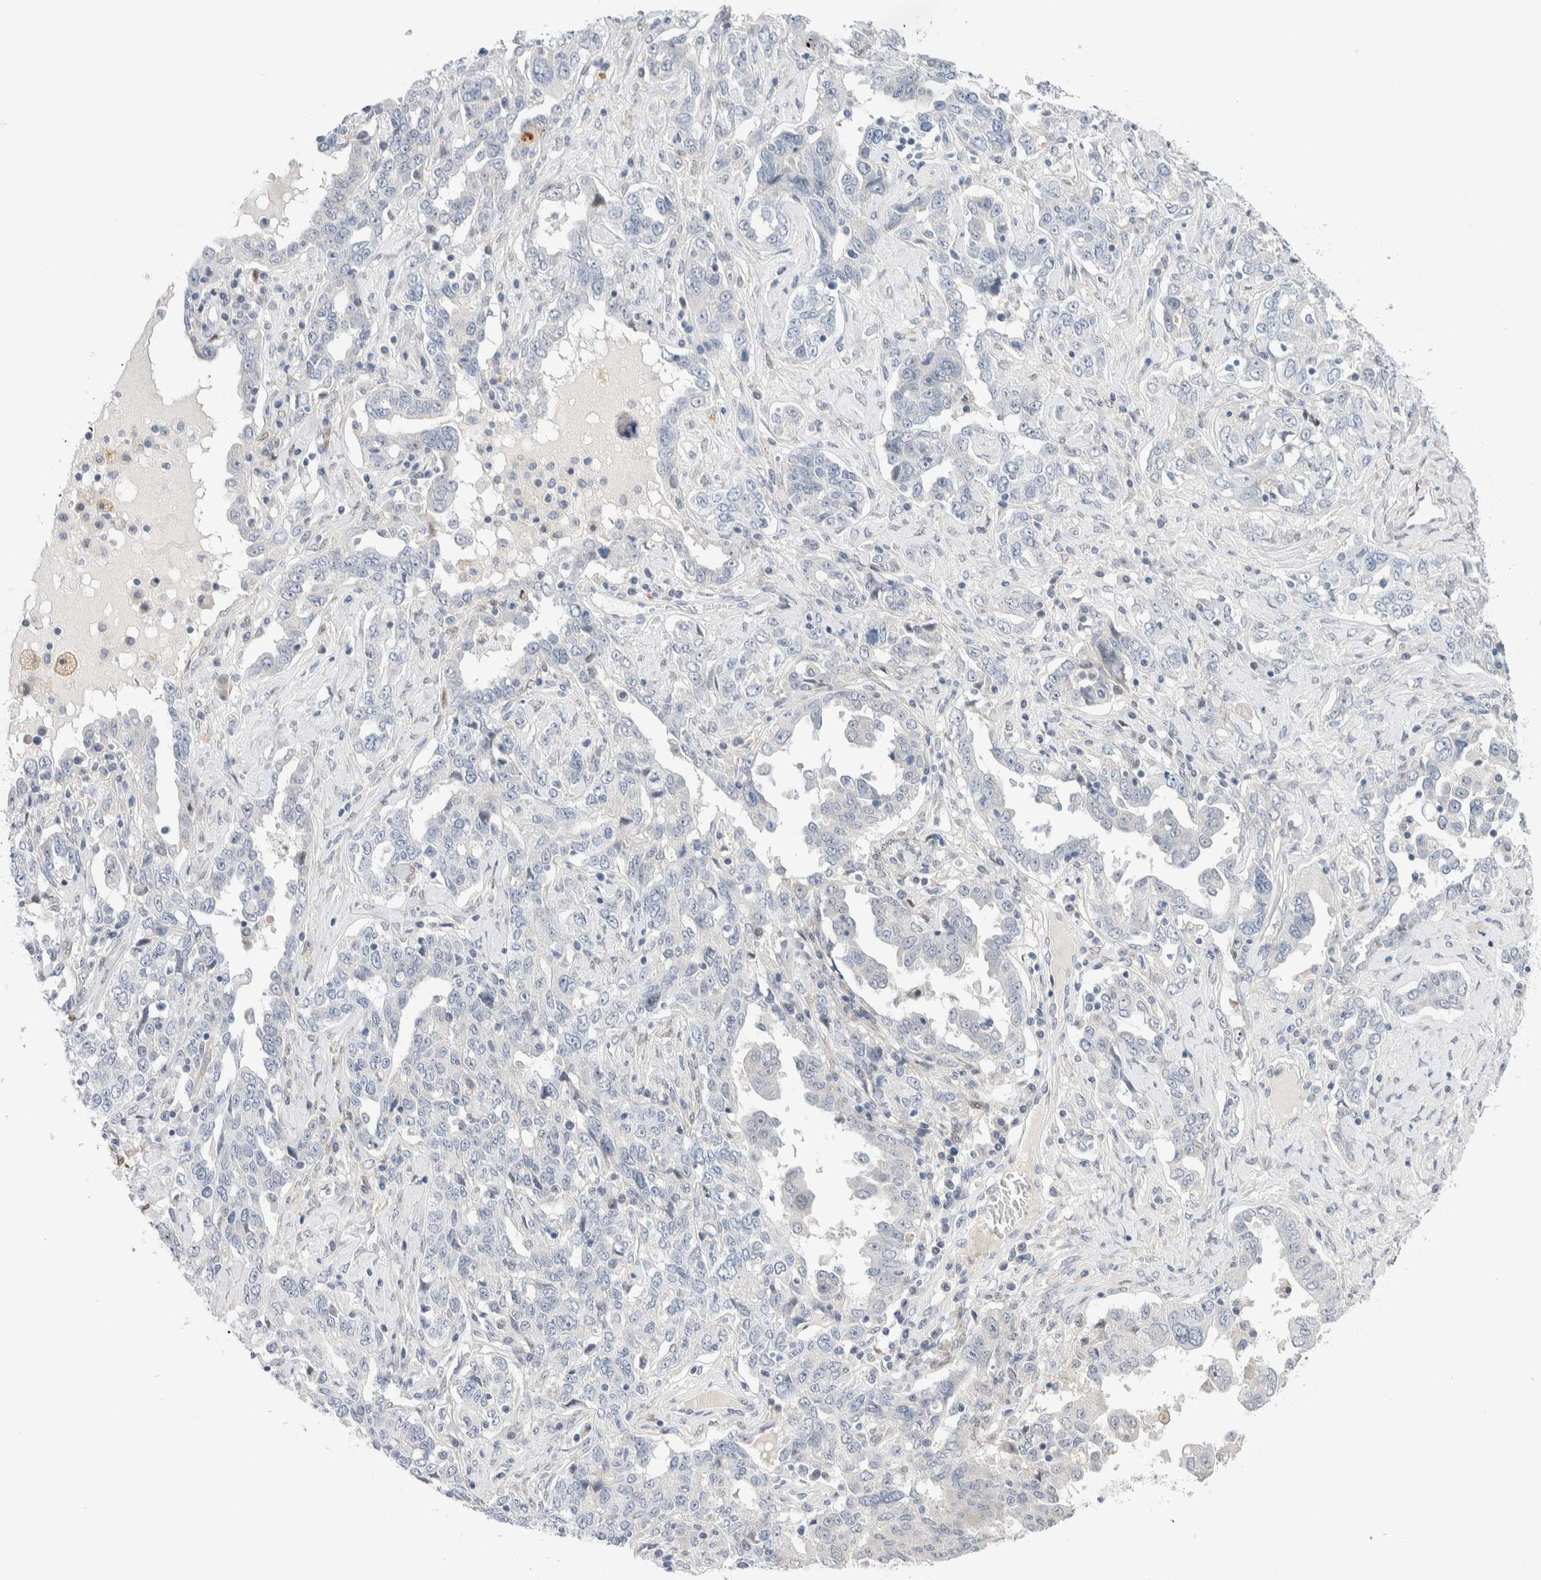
{"staining": {"intensity": "negative", "quantity": "none", "location": "none"}, "tissue": "ovarian cancer", "cell_type": "Tumor cells", "image_type": "cancer", "snomed": [{"axis": "morphology", "description": "Carcinoma, endometroid"}, {"axis": "topography", "description": "Ovary"}], "caption": "A histopathology image of human ovarian cancer is negative for staining in tumor cells. Brightfield microscopy of immunohistochemistry (IHC) stained with DAB (3,3'-diaminobenzidine) (brown) and hematoxylin (blue), captured at high magnification.", "gene": "DNAJB6", "patient": {"sex": "female", "age": 62}}